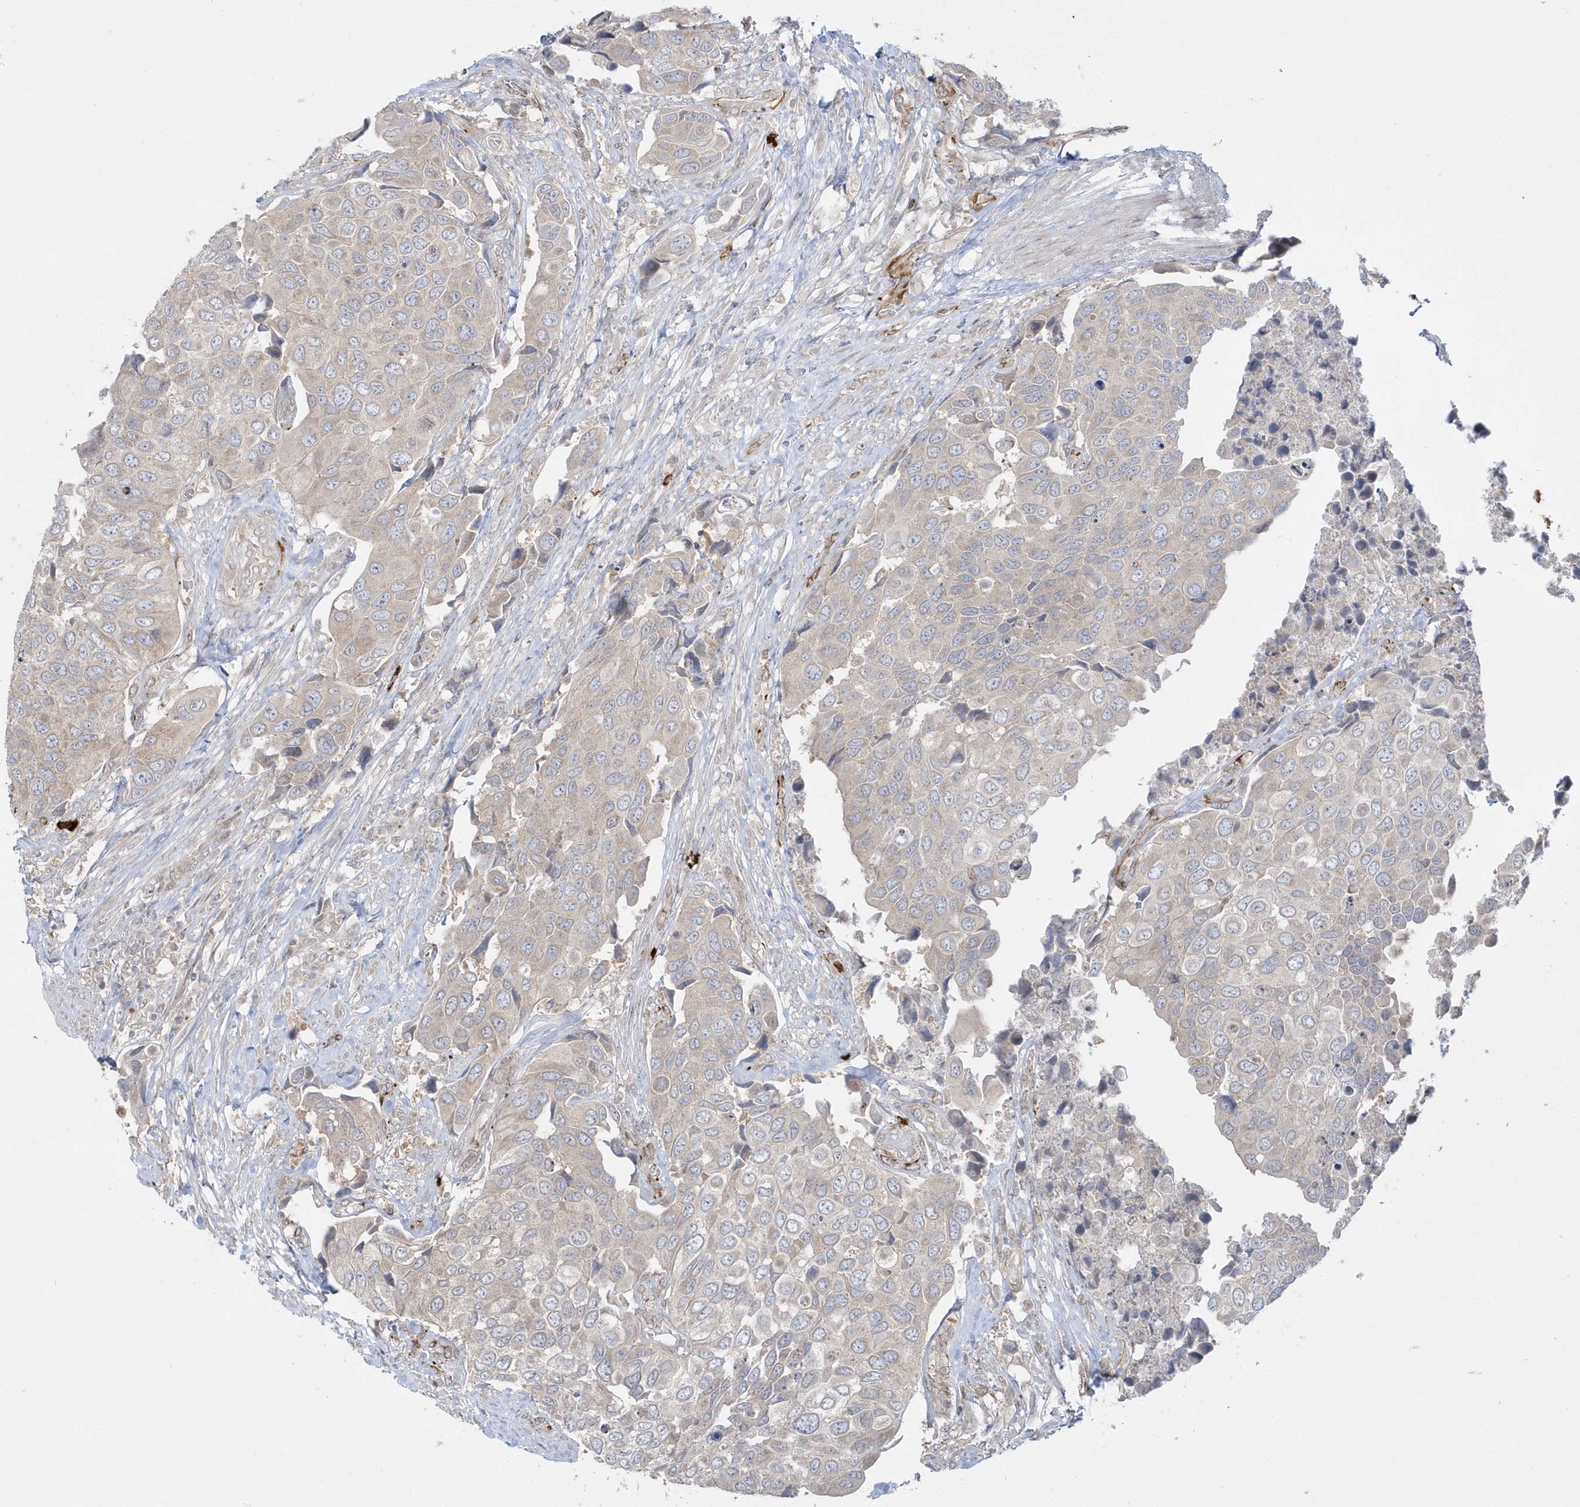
{"staining": {"intensity": "weak", "quantity": "25%-75%", "location": "cytoplasmic/membranous"}, "tissue": "urothelial cancer", "cell_type": "Tumor cells", "image_type": "cancer", "snomed": [{"axis": "morphology", "description": "Urothelial carcinoma, High grade"}, {"axis": "topography", "description": "Urinary bladder"}], "caption": "Tumor cells show weak cytoplasmic/membranous expression in approximately 25%-75% of cells in urothelial carcinoma (high-grade).", "gene": "DHX57", "patient": {"sex": "male", "age": 74}}